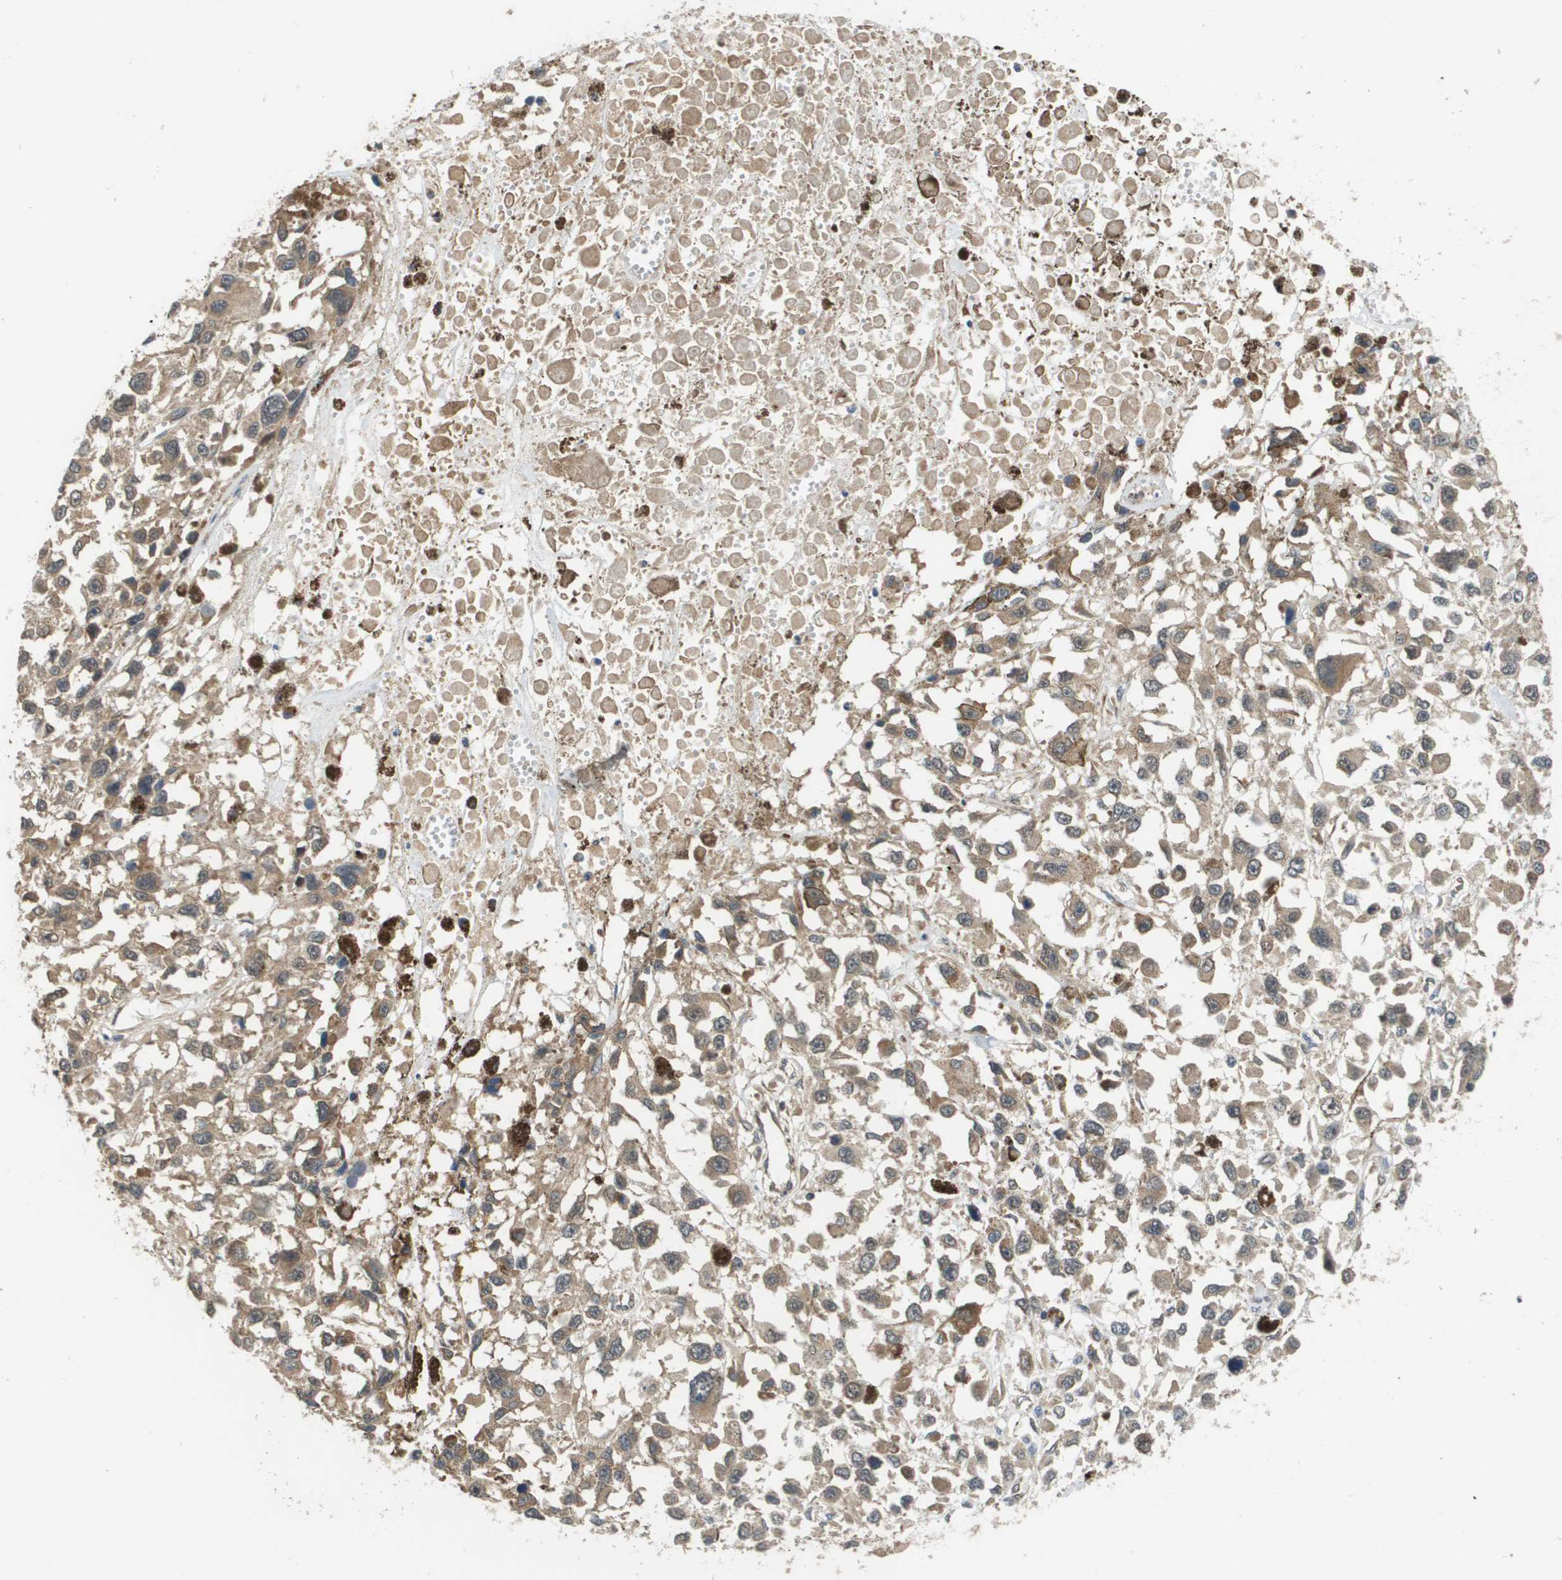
{"staining": {"intensity": "weak", "quantity": ">75%", "location": "cytoplasmic/membranous"}, "tissue": "melanoma", "cell_type": "Tumor cells", "image_type": "cancer", "snomed": [{"axis": "morphology", "description": "Malignant melanoma, Metastatic site"}, {"axis": "topography", "description": "Lymph node"}], "caption": "Immunohistochemistry (IHC) image of human malignant melanoma (metastatic site) stained for a protein (brown), which shows low levels of weak cytoplasmic/membranous staining in about >75% of tumor cells.", "gene": "RBM38", "patient": {"sex": "male", "age": 59}}